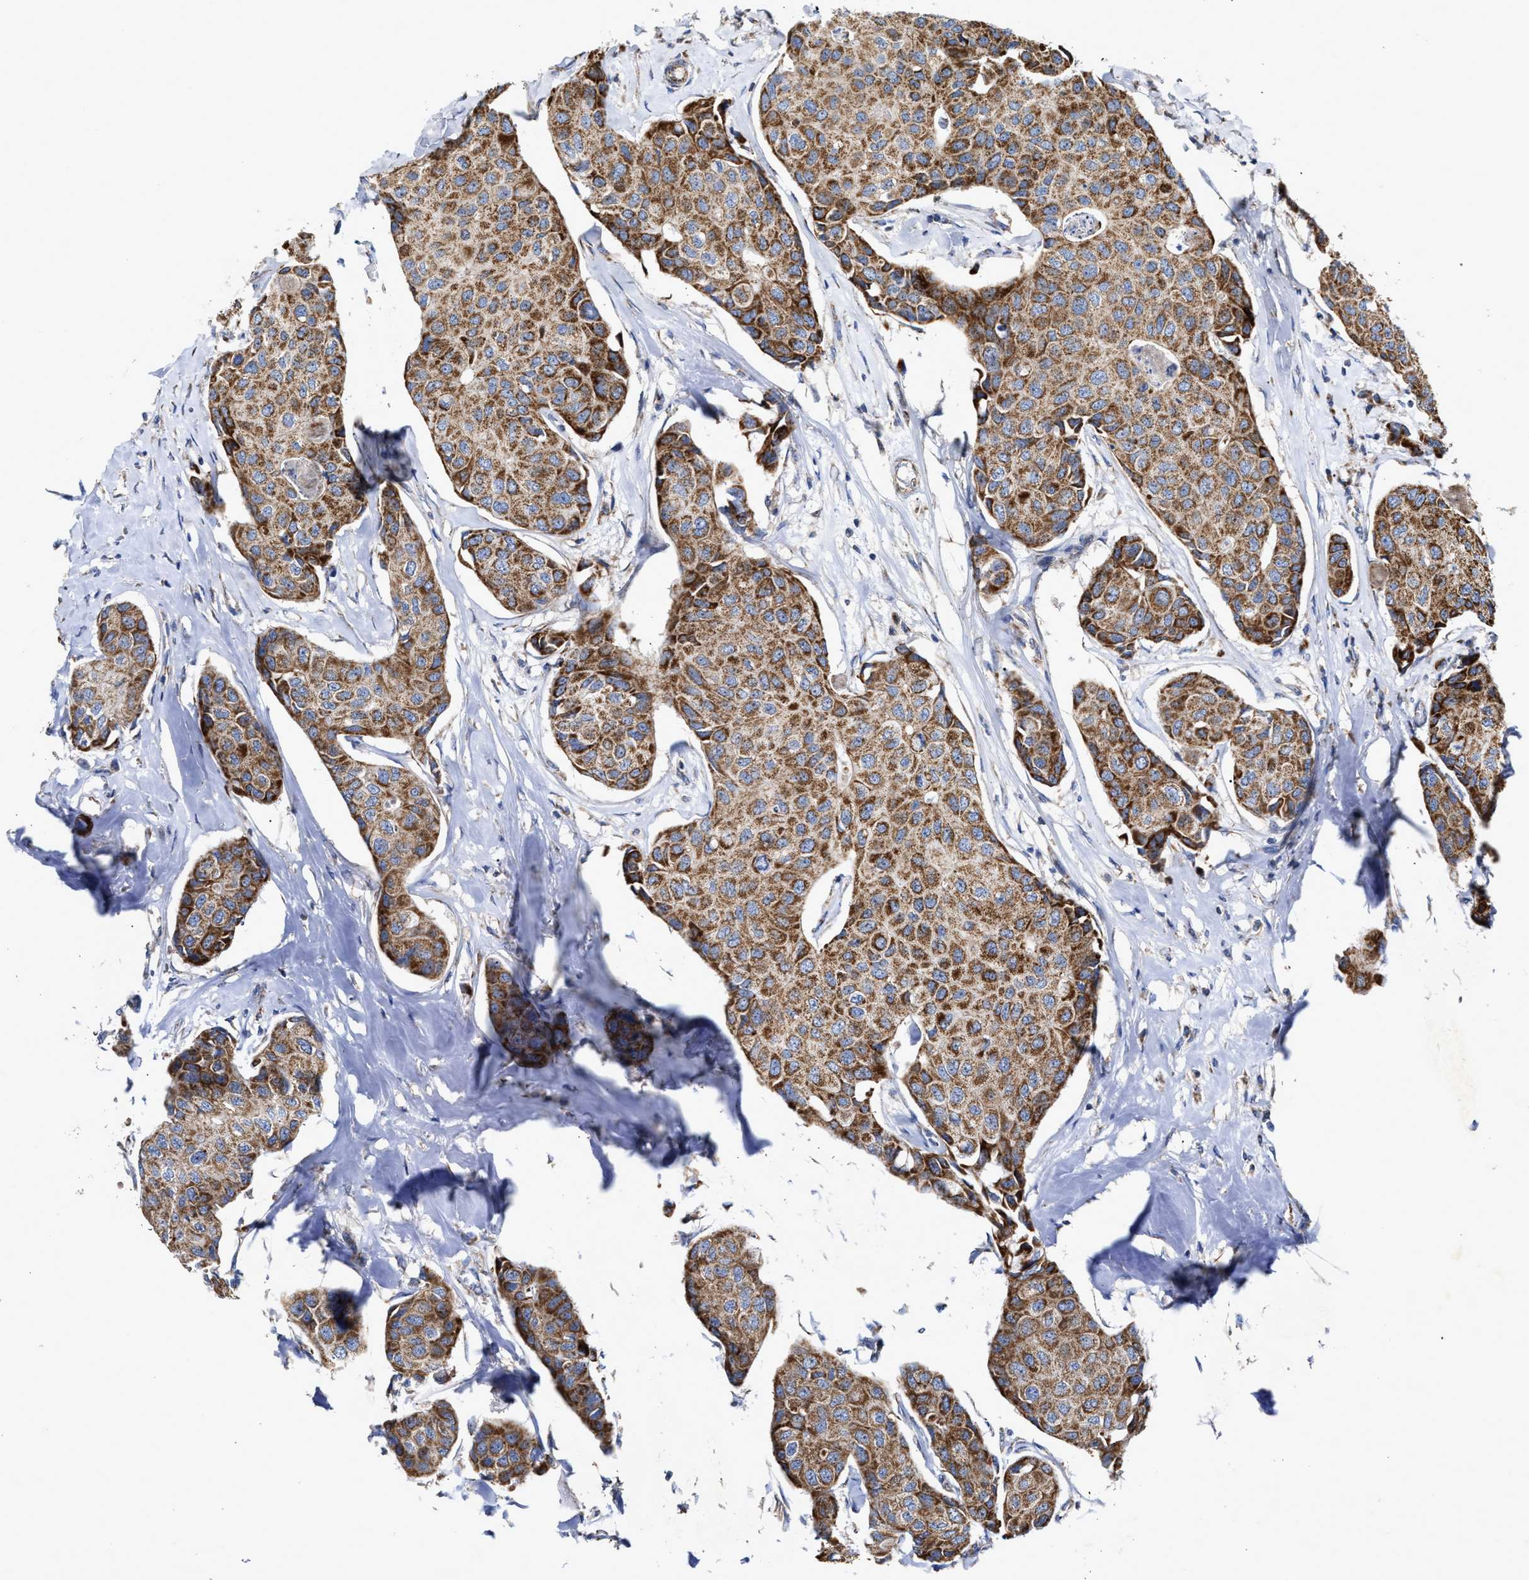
{"staining": {"intensity": "moderate", "quantity": ">75%", "location": "cytoplasmic/membranous"}, "tissue": "breast cancer", "cell_type": "Tumor cells", "image_type": "cancer", "snomed": [{"axis": "morphology", "description": "Duct carcinoma"}, {"axis": "topography", "description": "Breast"}], "caption": "A histopathology image of breast cancer (infiltrating ductal carcinoma) stained for a protein reveals moderate cytoplasmic/membranous brown staining in tumor cells.", "gene": "MECR", "patient": {"sex": "female", "age": 80}}